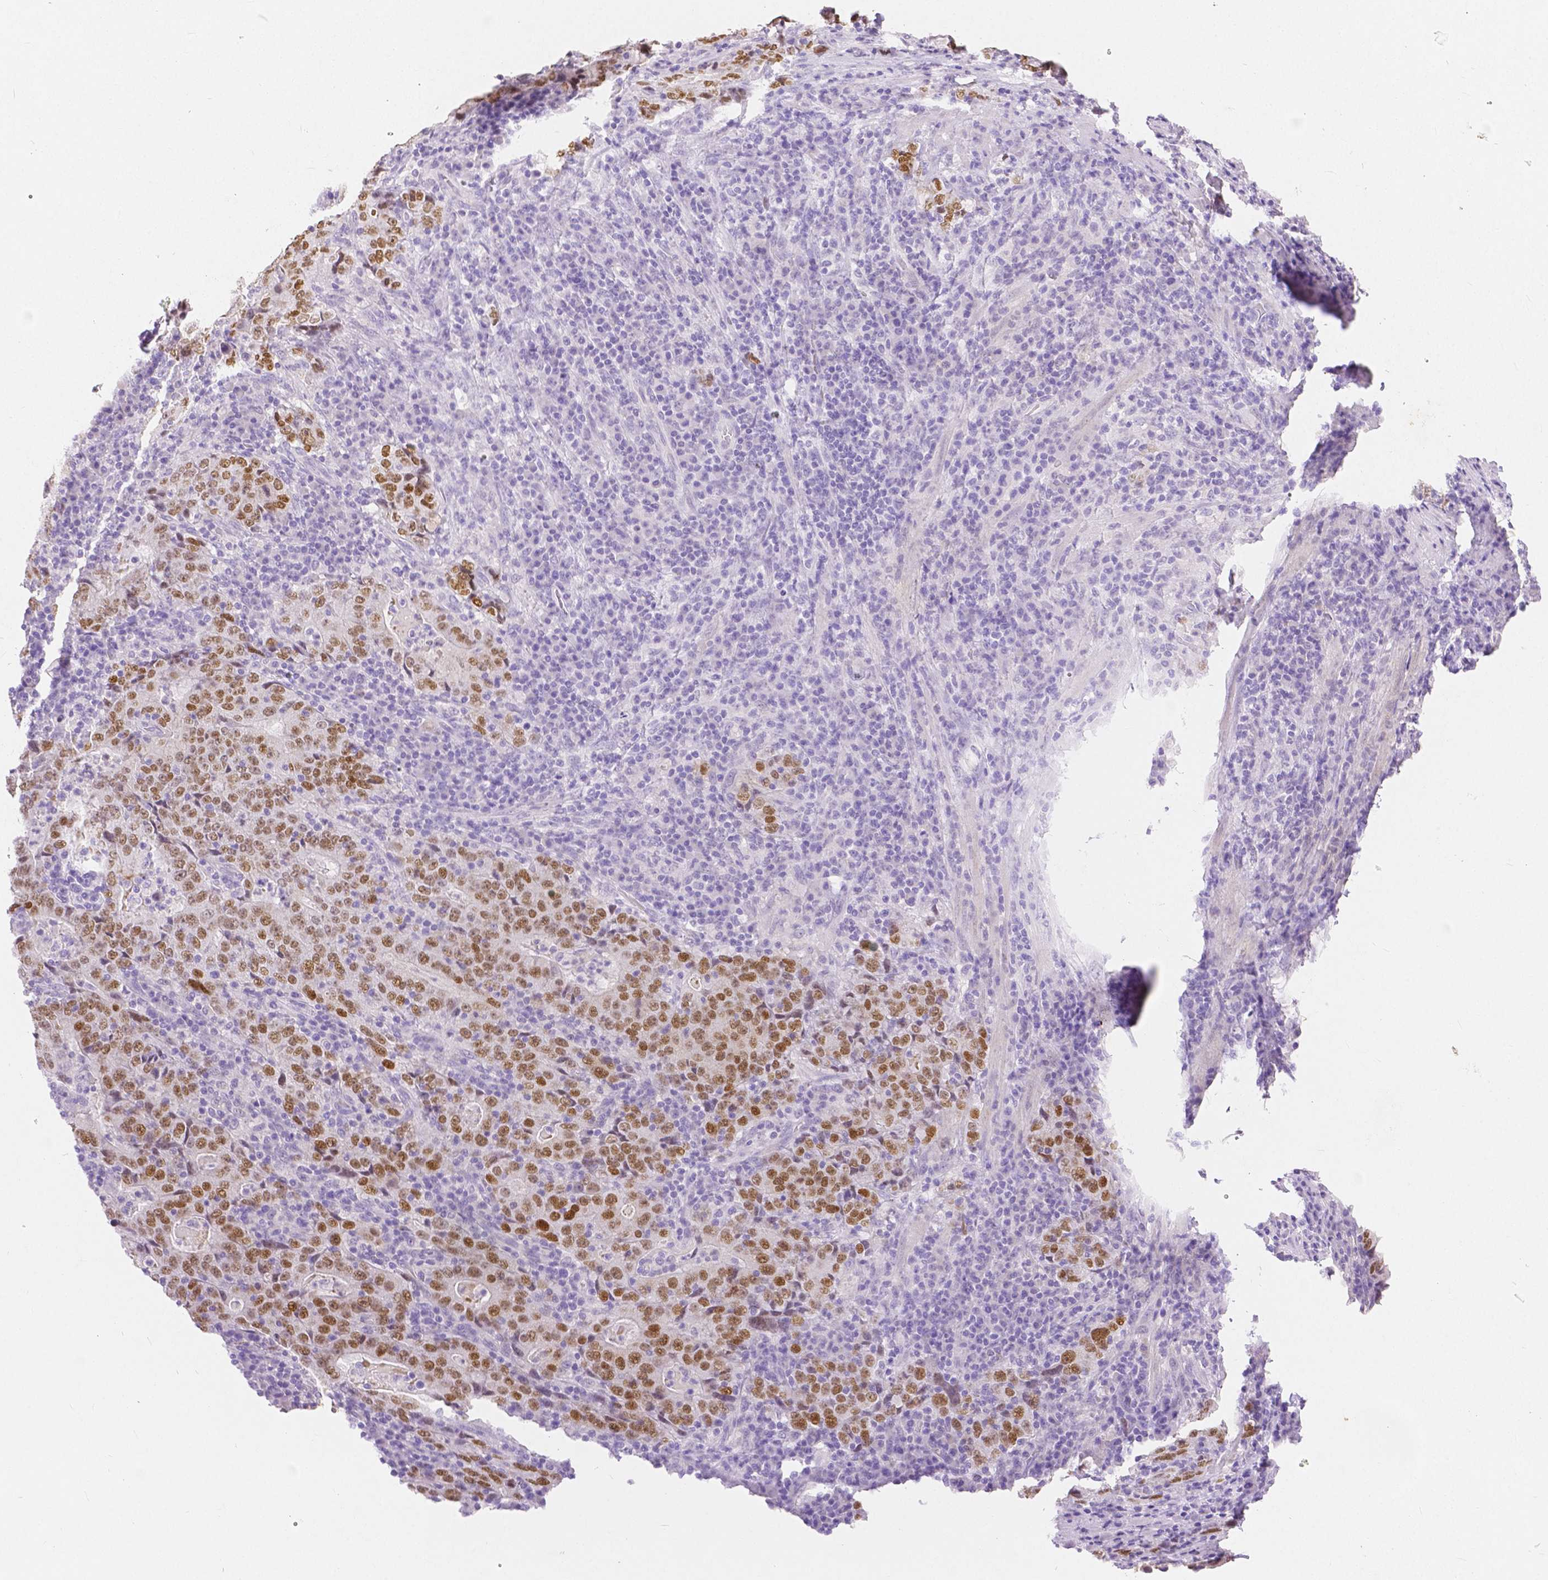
{"staining": {"intensity": "moderate", "quantity": ">75%", "location": "nuclear"}, "tissue": "stomach cancer", "cell_type": "Tumor cells", "image_type": "cancer", "snomed": [{"axis": "morphology", "description": "Normal tissue, NOS"}, {"axis": "morphology", "description": "Adenocarcinoma, NOS"}, {"axis": "topography", "description": "Stomach, upper"}, {"axis": "topography", "description": "Stomach"}], "caption": "High-magnification brightfield microscopy of stomach cancer (adenocarcinoma) stained with DAB (3,3'-diaminobenzidine) (brown) and counterstained with hematoxylin (blue). tumor cells exhibit moderate nuclear staining is present in about>75% of cells.", "gene": "HNF1B", "patient": {"sex": "male", "age": 59}}